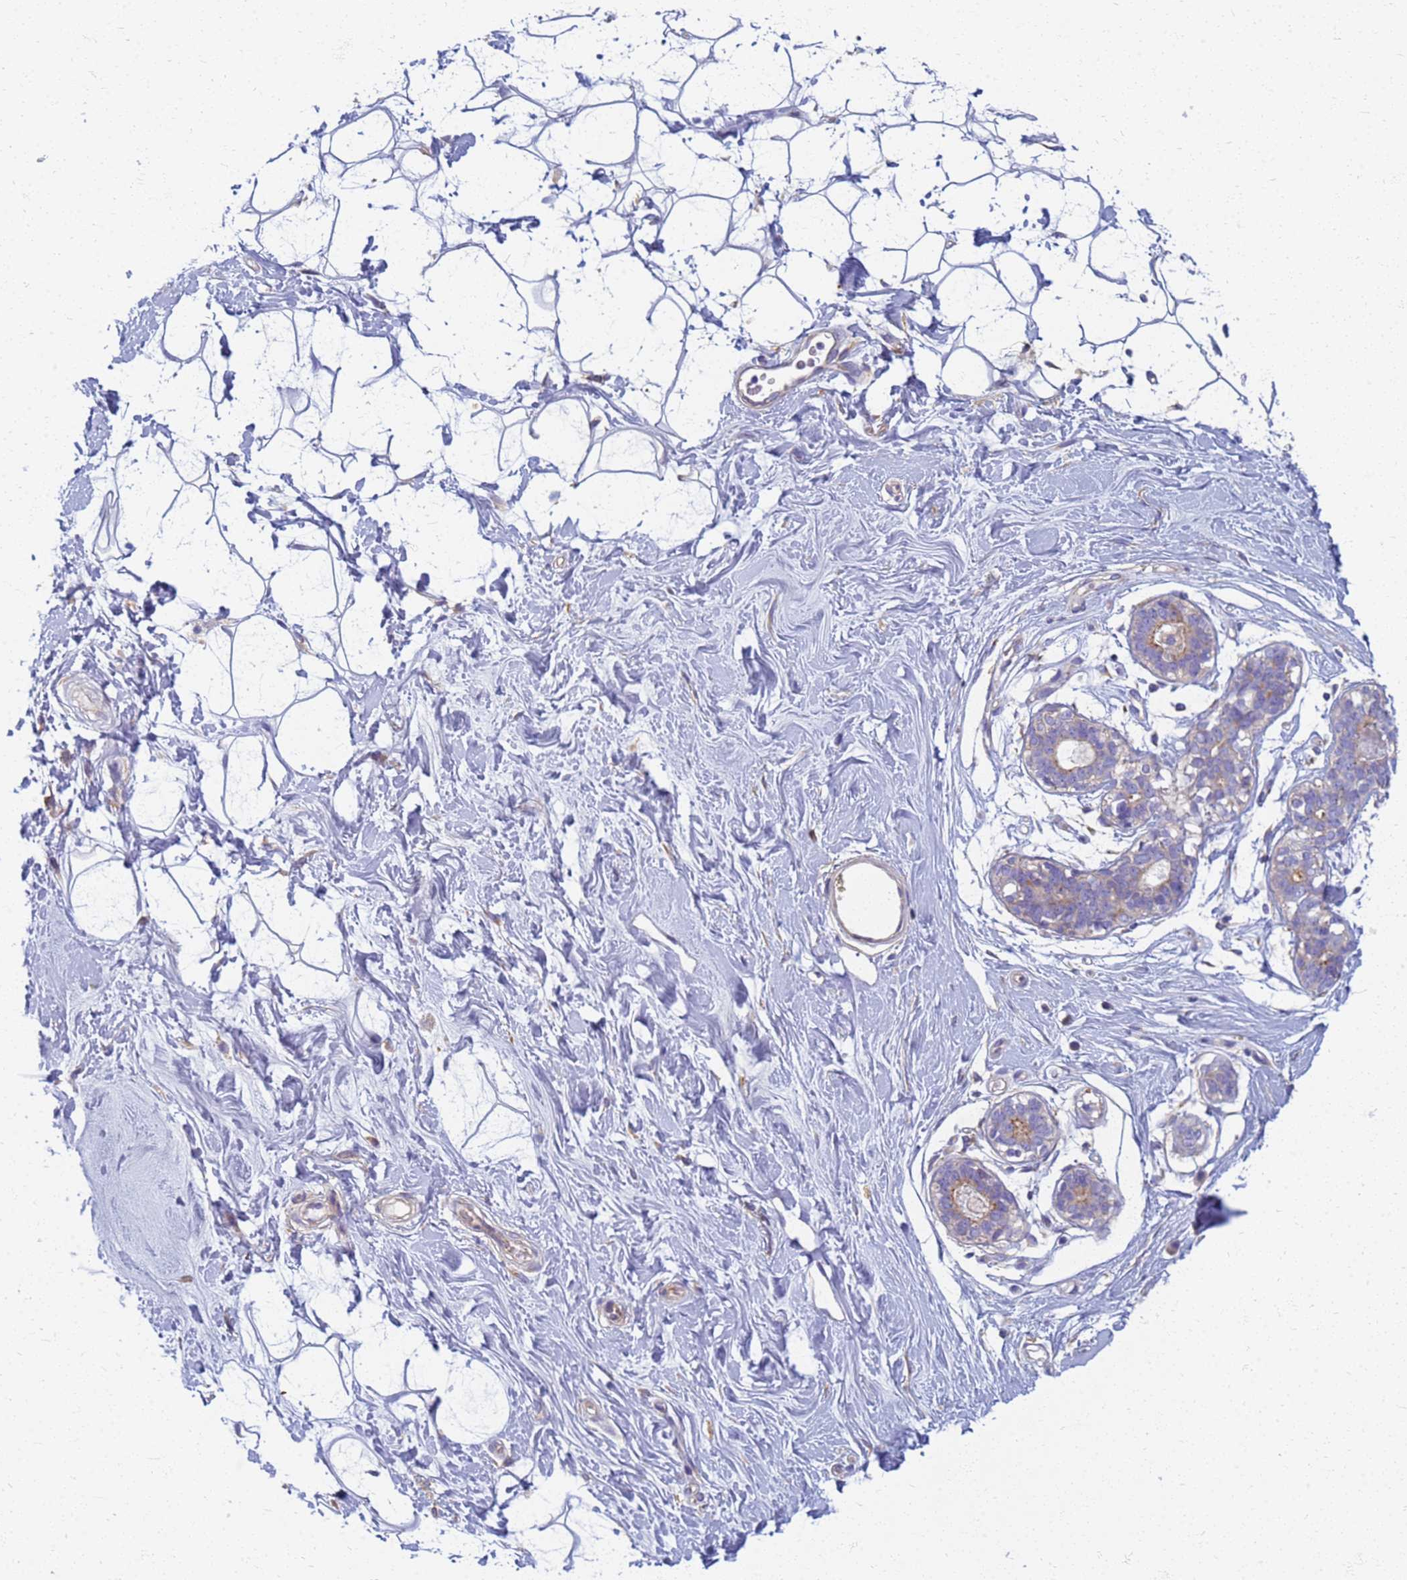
{"staining": {"intensity": "negative", "quantity": "none", "location": "none"}, "tissue": "adipose tissue", "cell_type": "Adipocytes", "image_type": "normal", "snomed": [{"axis": "morphology", "description": "Normal tissue, NOS"}, {"axis": "topography", "description": "Breast"}], "caption": "IHC photomicrograph of normal adipose tissue: human adipose tissue stained with DAB (3,3'-diaminobenzidine) demonstrates no significant protein positivity in adipocytes. Nuclei are stained in blue.", "gene": "EEA1", "patient": {"sex": "female", "age": 26}}